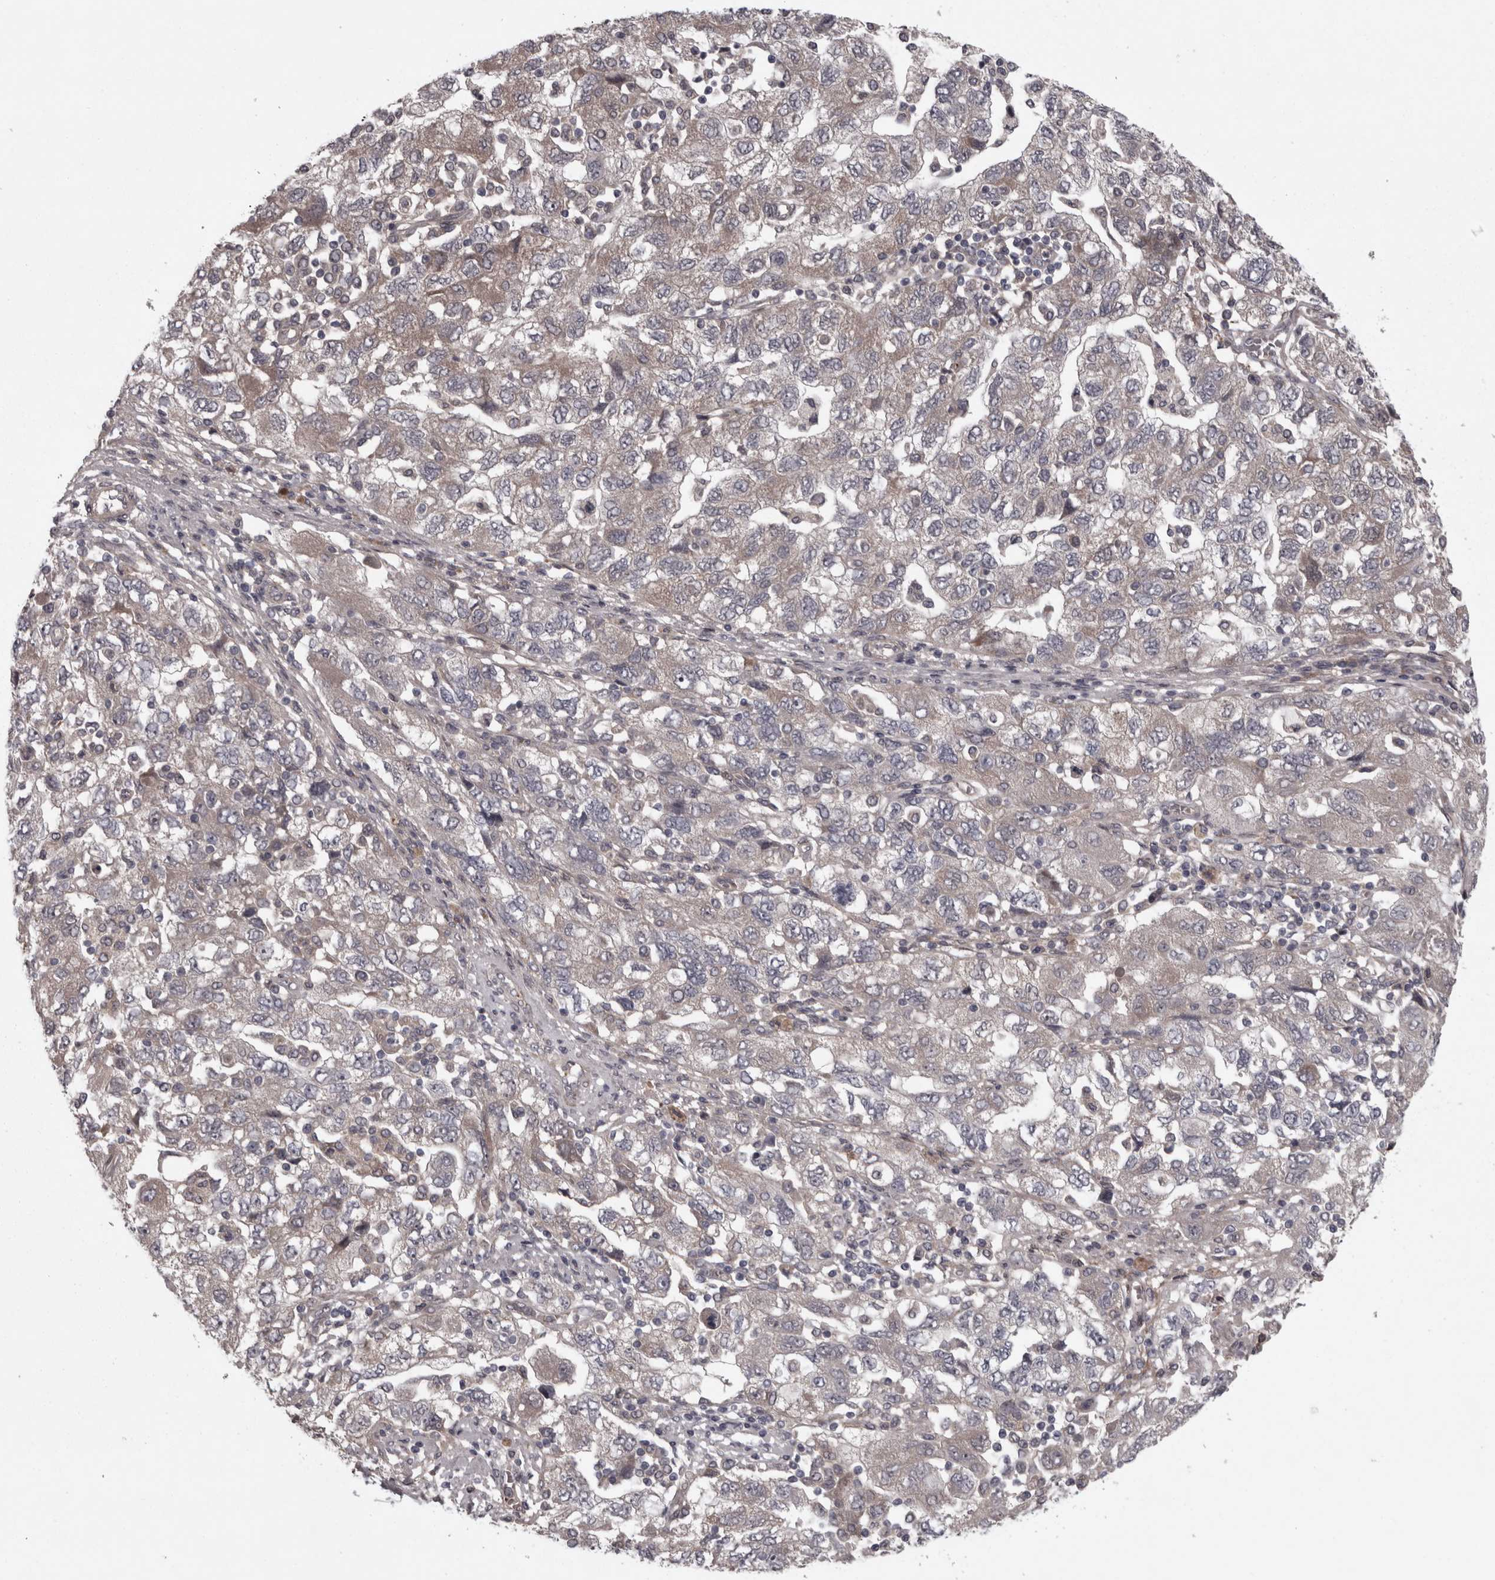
{"staining": {"intensity": "weak", "quantity": ">75%", "location": "cytoplasmic/membranous"}, "tissue": "ovarian cancer", "cell_type": "Tumor cells", "image_type": "cancer", "snomed": [{"axis": "morphology", "description": "Carcinoma, NOS"}, {"axis": "morphology", "description": "Cystadenocarcinoma, serous, NOS"}, {"axis": "topography", "description": "Ovary"}], "caption": "A photomicrograph showing weak cytoplasmic/membranous positivity in about >75% of tumor cells in ovarian cancer, as visualized by brown immunohistochemical staining.", "gene": "RSU1", "patient": {"sex": "female", "age": 69}}